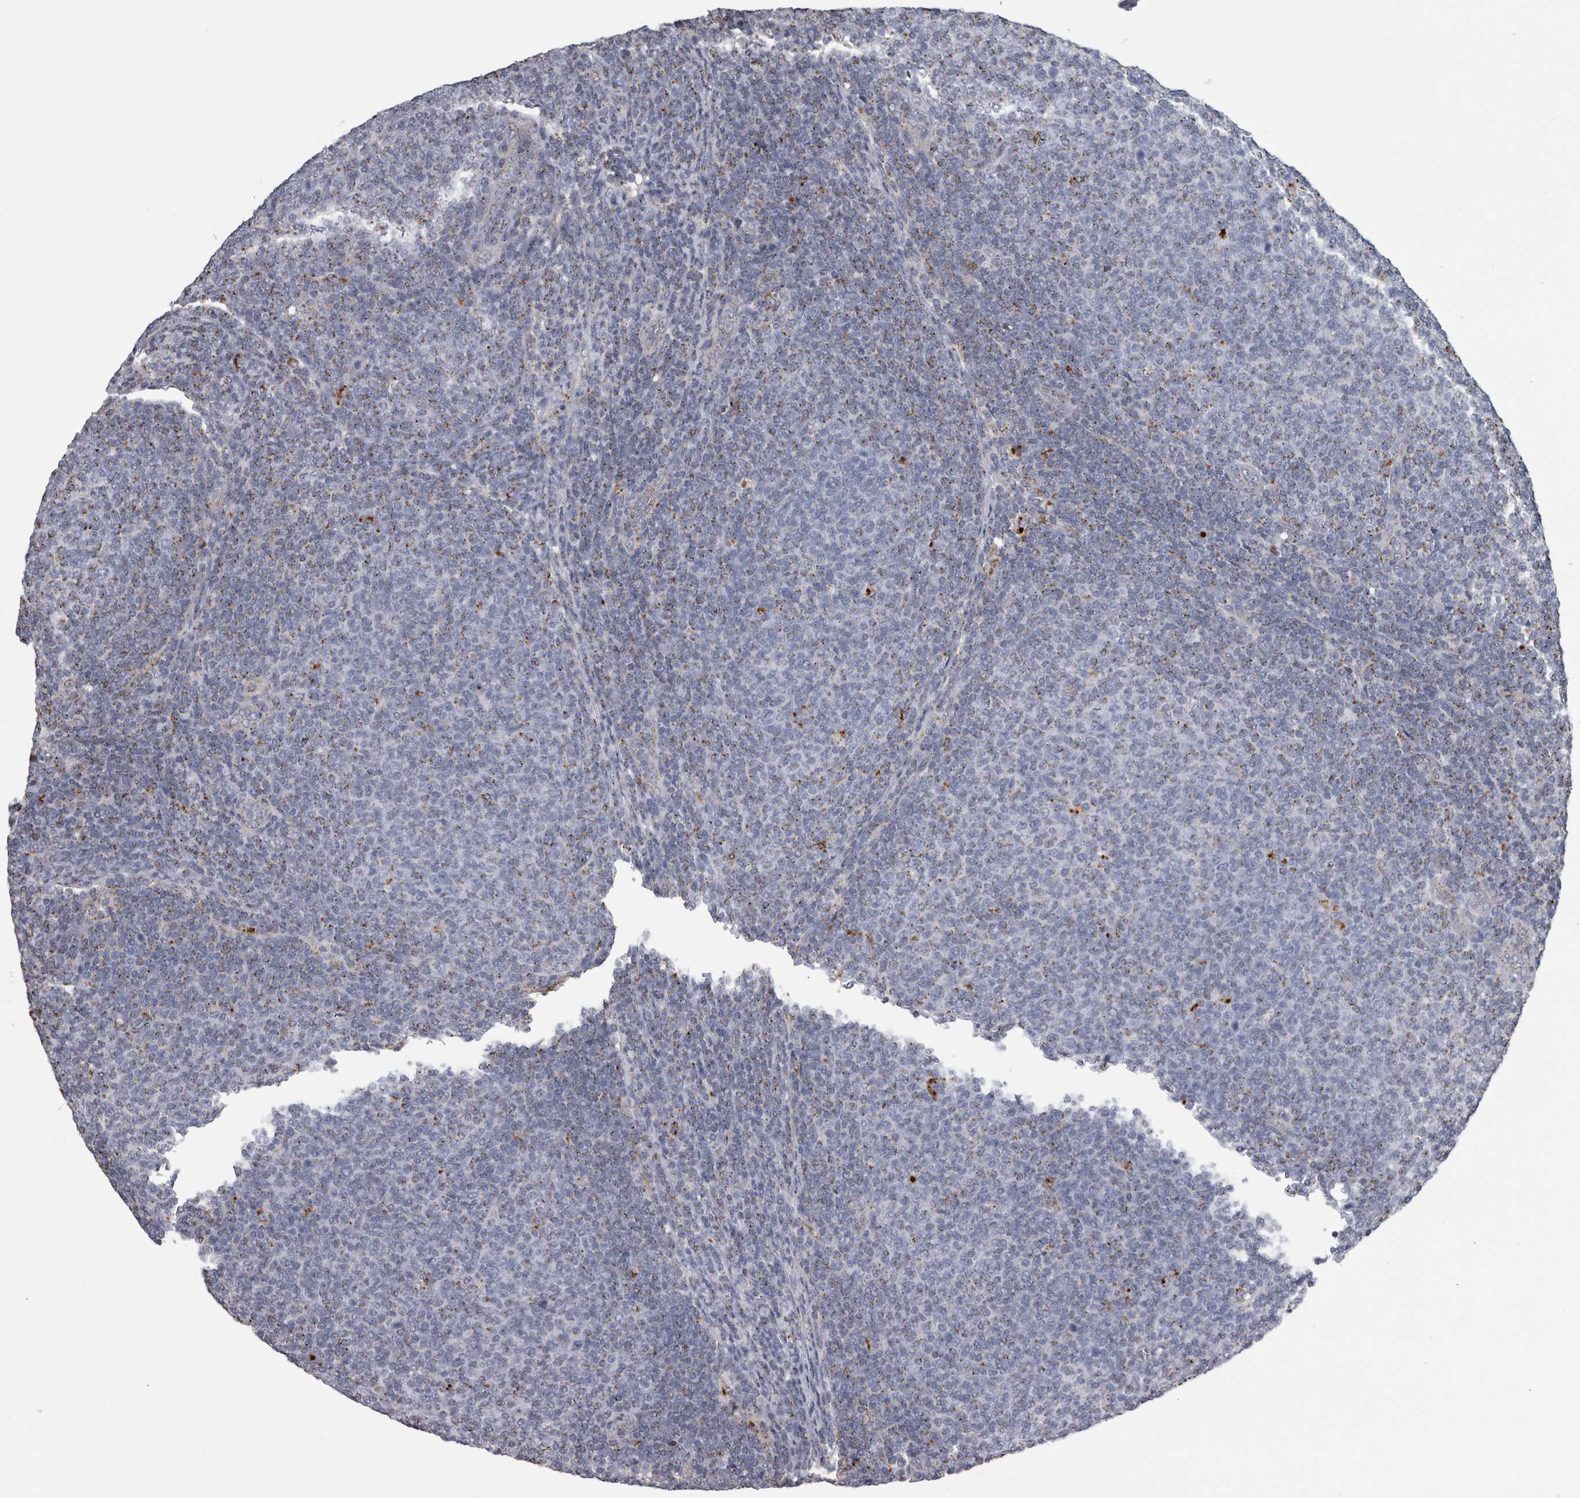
{"staining": {"intensity": "weak", "quantity": "<25%", "location": "cytoplasmic/membranous"}, "tissue": "lymphoma", "cell_type": "Tumor cells", "image_type": "cancer", "snomed": [{"axis": "morphology", "description": "Malignant lymphoma, non-Hodgkin's type, Low grade"}, {"axis": "topography", "description": "Lymph node"}], "caption": "Low-grade malignant lymphoma, non-Hodgkin's type was stained to show a protein in brown. There is no significant positivity in tumor cells. Brightfield microscopy of immunohistochemistry stained with DAB (brown) and hematoxylin (blue), captured at high magnification.", "gene": "DPP7", "patient": {"sex": "male", "age": 66}}